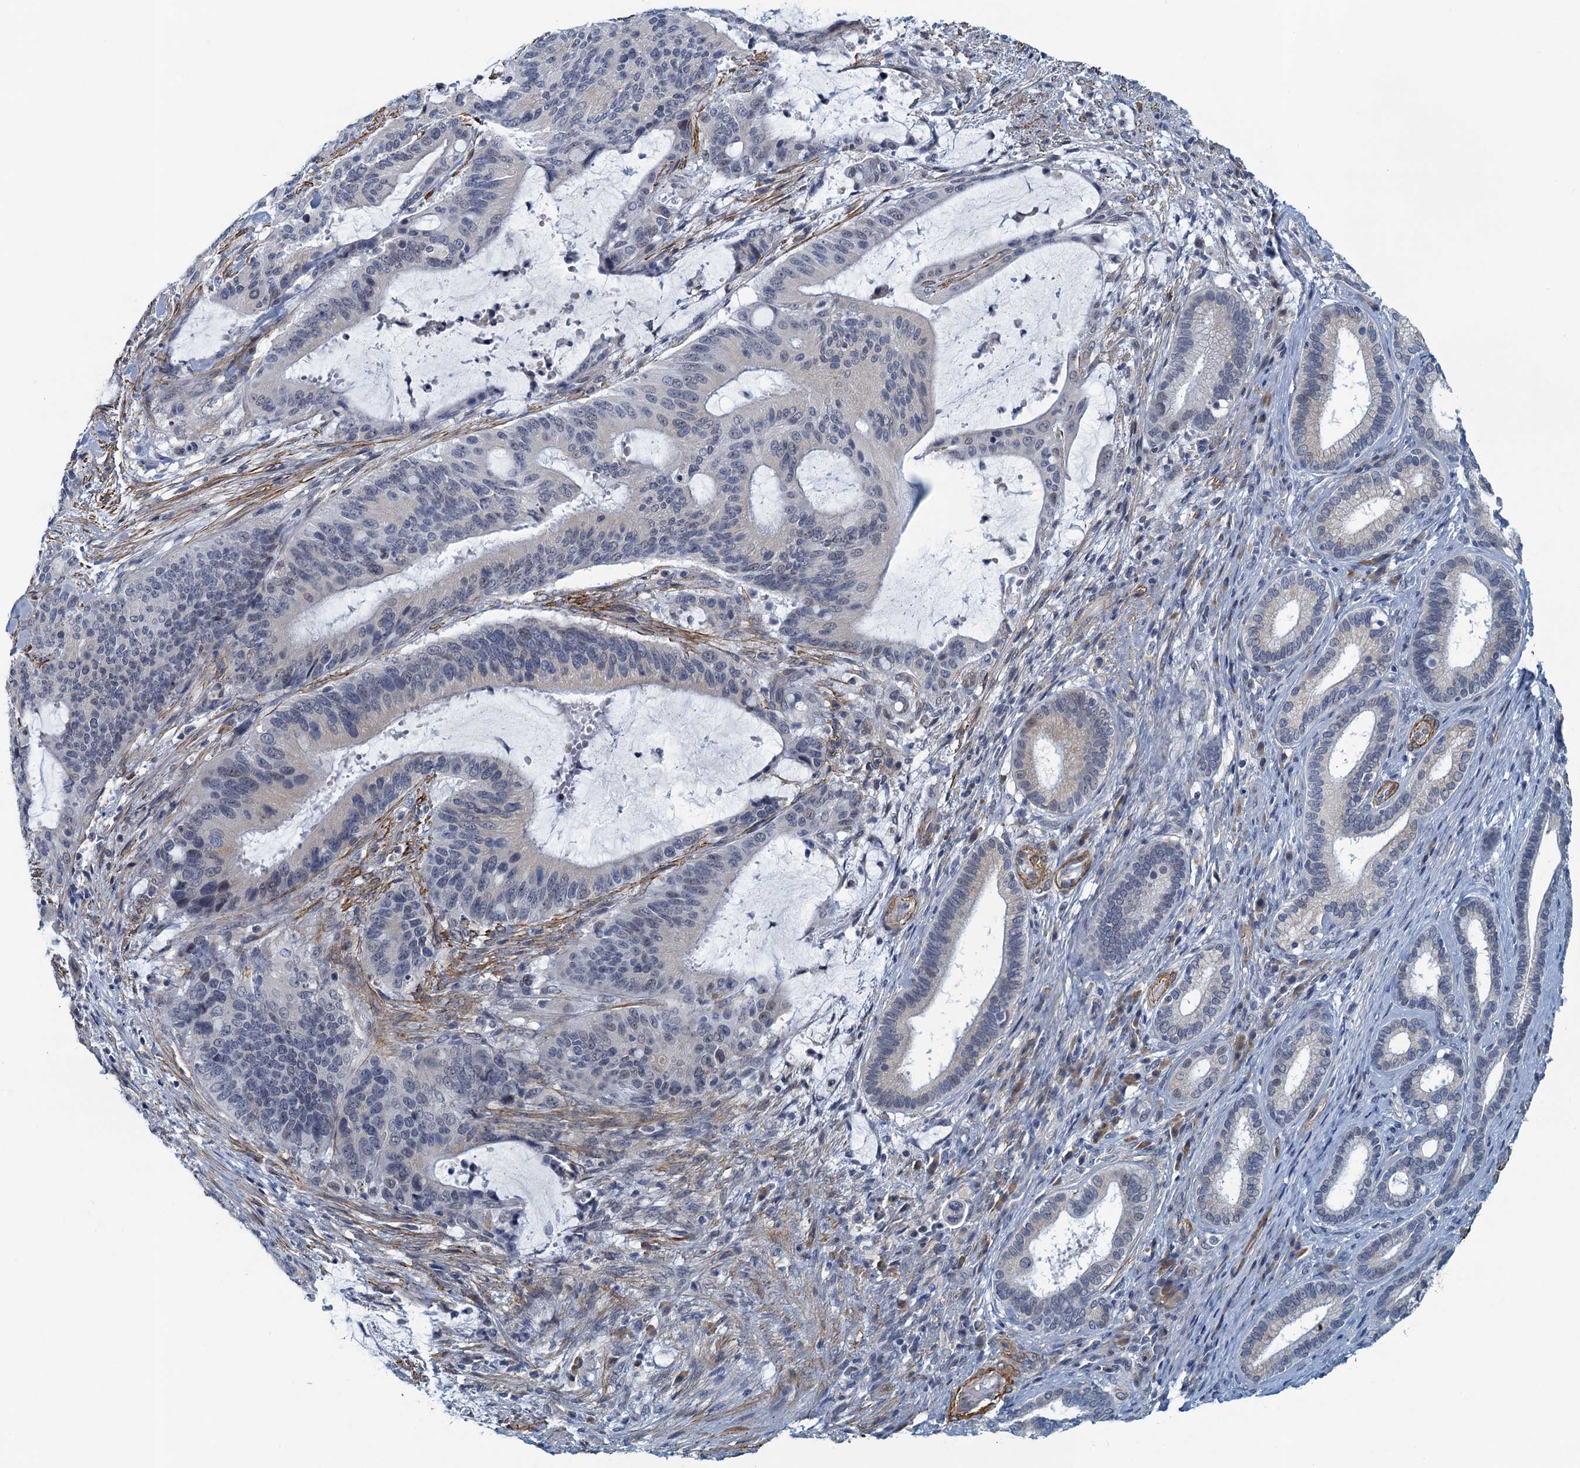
{"staining": {"intensity": "negative", "quantity": "none", "location": "none"}, "tissue": "liver cancer", "cell_type": "Tumor cells", "image_type": "cancer", "snomed": [{"axis": "morphology", "description": "Normal tissue, NOS"}, {"axis": "morphology", "description": "Cholangiocarcinoma"}, {"axis": "topography", "description": "Liver"}, {"axis": "topography", "description": "Peripheral nerve tissue"}], "caption": "Immunohistochemistry (IHC) of human cholangiocarcinoma (liver) exhibits no expression in tumor cells.", "gene": "ALG2", "patient": {"sex": "female", "age": 73}}